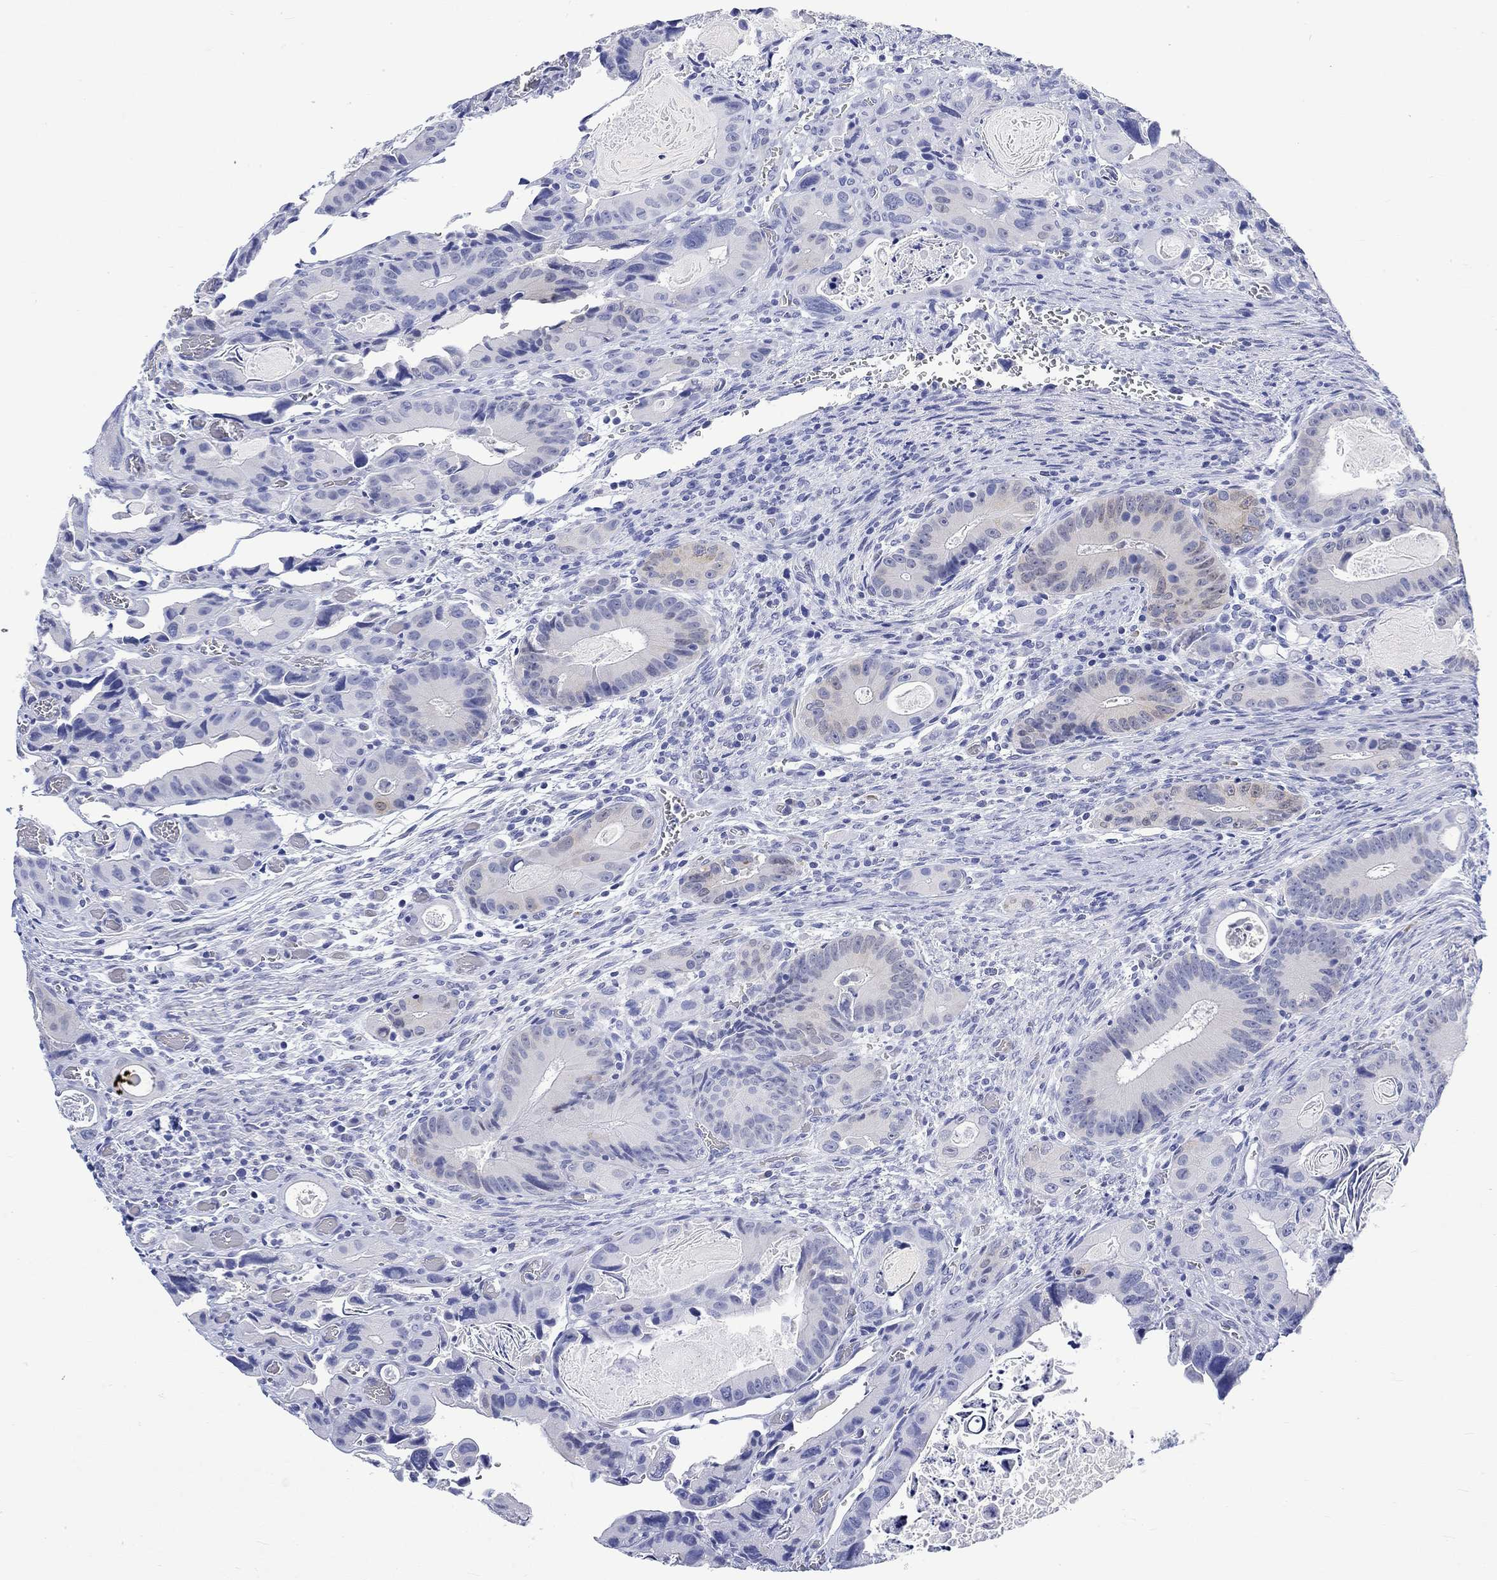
{"staining": {"intensity": "weak", "quantity": "<25%", "location": "cytoplasmic/membranous"}, "tissue": "colorectal cancer", "cell_type": "Tumor cells", "image_type": "cancer", "snomed": [{"axis": "morphology", "description": "Adenocarcinoma, NOS"}, {"axis": "topography", "description": "Rectum"}], "caption": "The photomicrograph demonstrates no staining of tumor cells in colorectal cancer (adenocarcinoma).", "gene": "MSI1", "patient": {"sex": "male", "age": 64}}